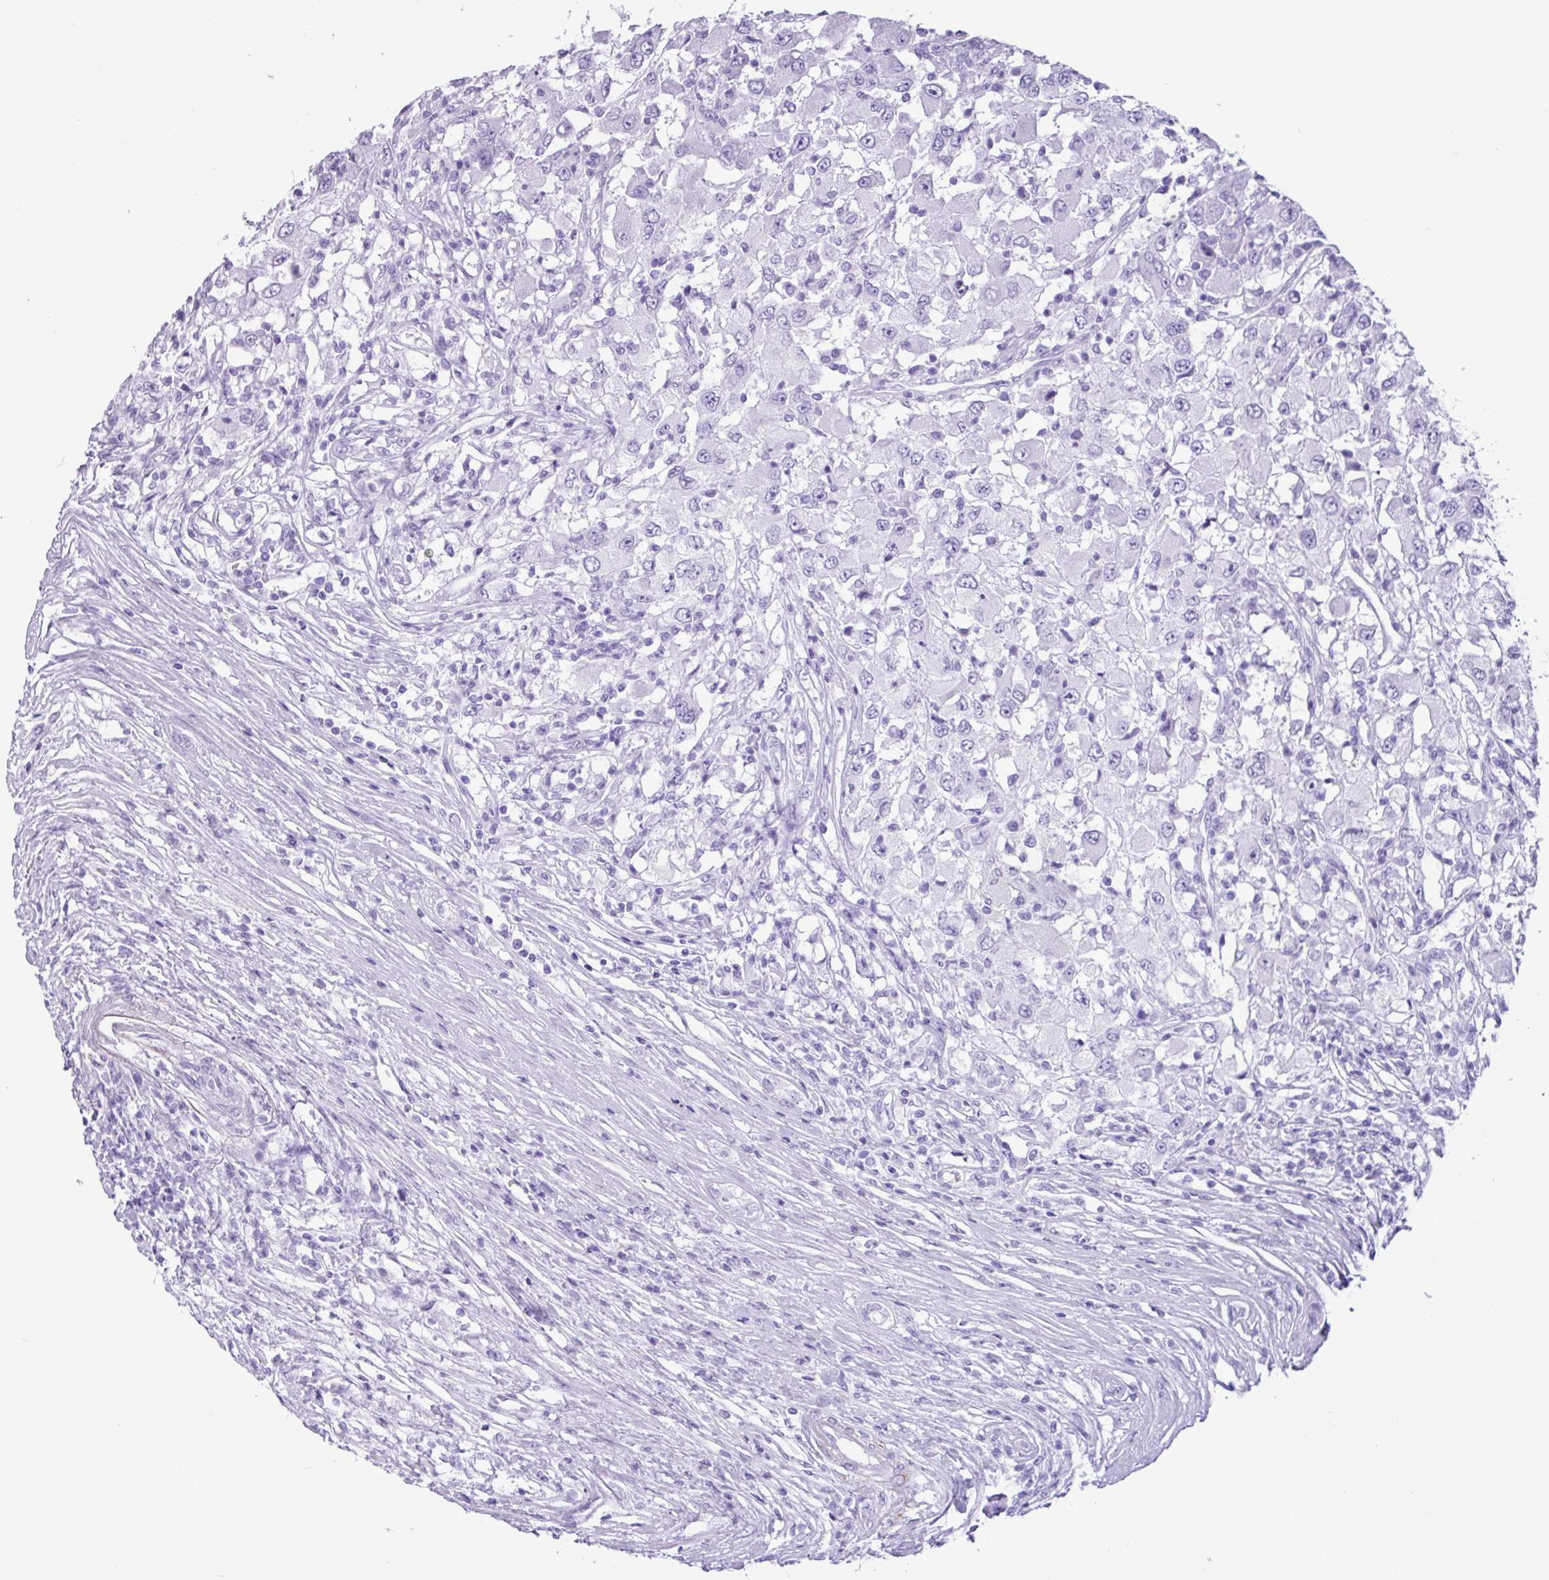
{"staining": {"intensity": "negative", "quantity": "none", "location": "none"}, "tissue": "renal cancer", "cell_type": "Tumor cells", "image_type": "cancer", "snomed": [{"axis": "morphology", "description": "Adenocarcinoma, NOS"}, {"axis": "topography", "description": "Kidney"}], "caption": "Protein analysis of renal cancer displays no significant staining in tumor cells.", "gene": "CKMT2", "patient": {"sex": "female", "age": 67}}